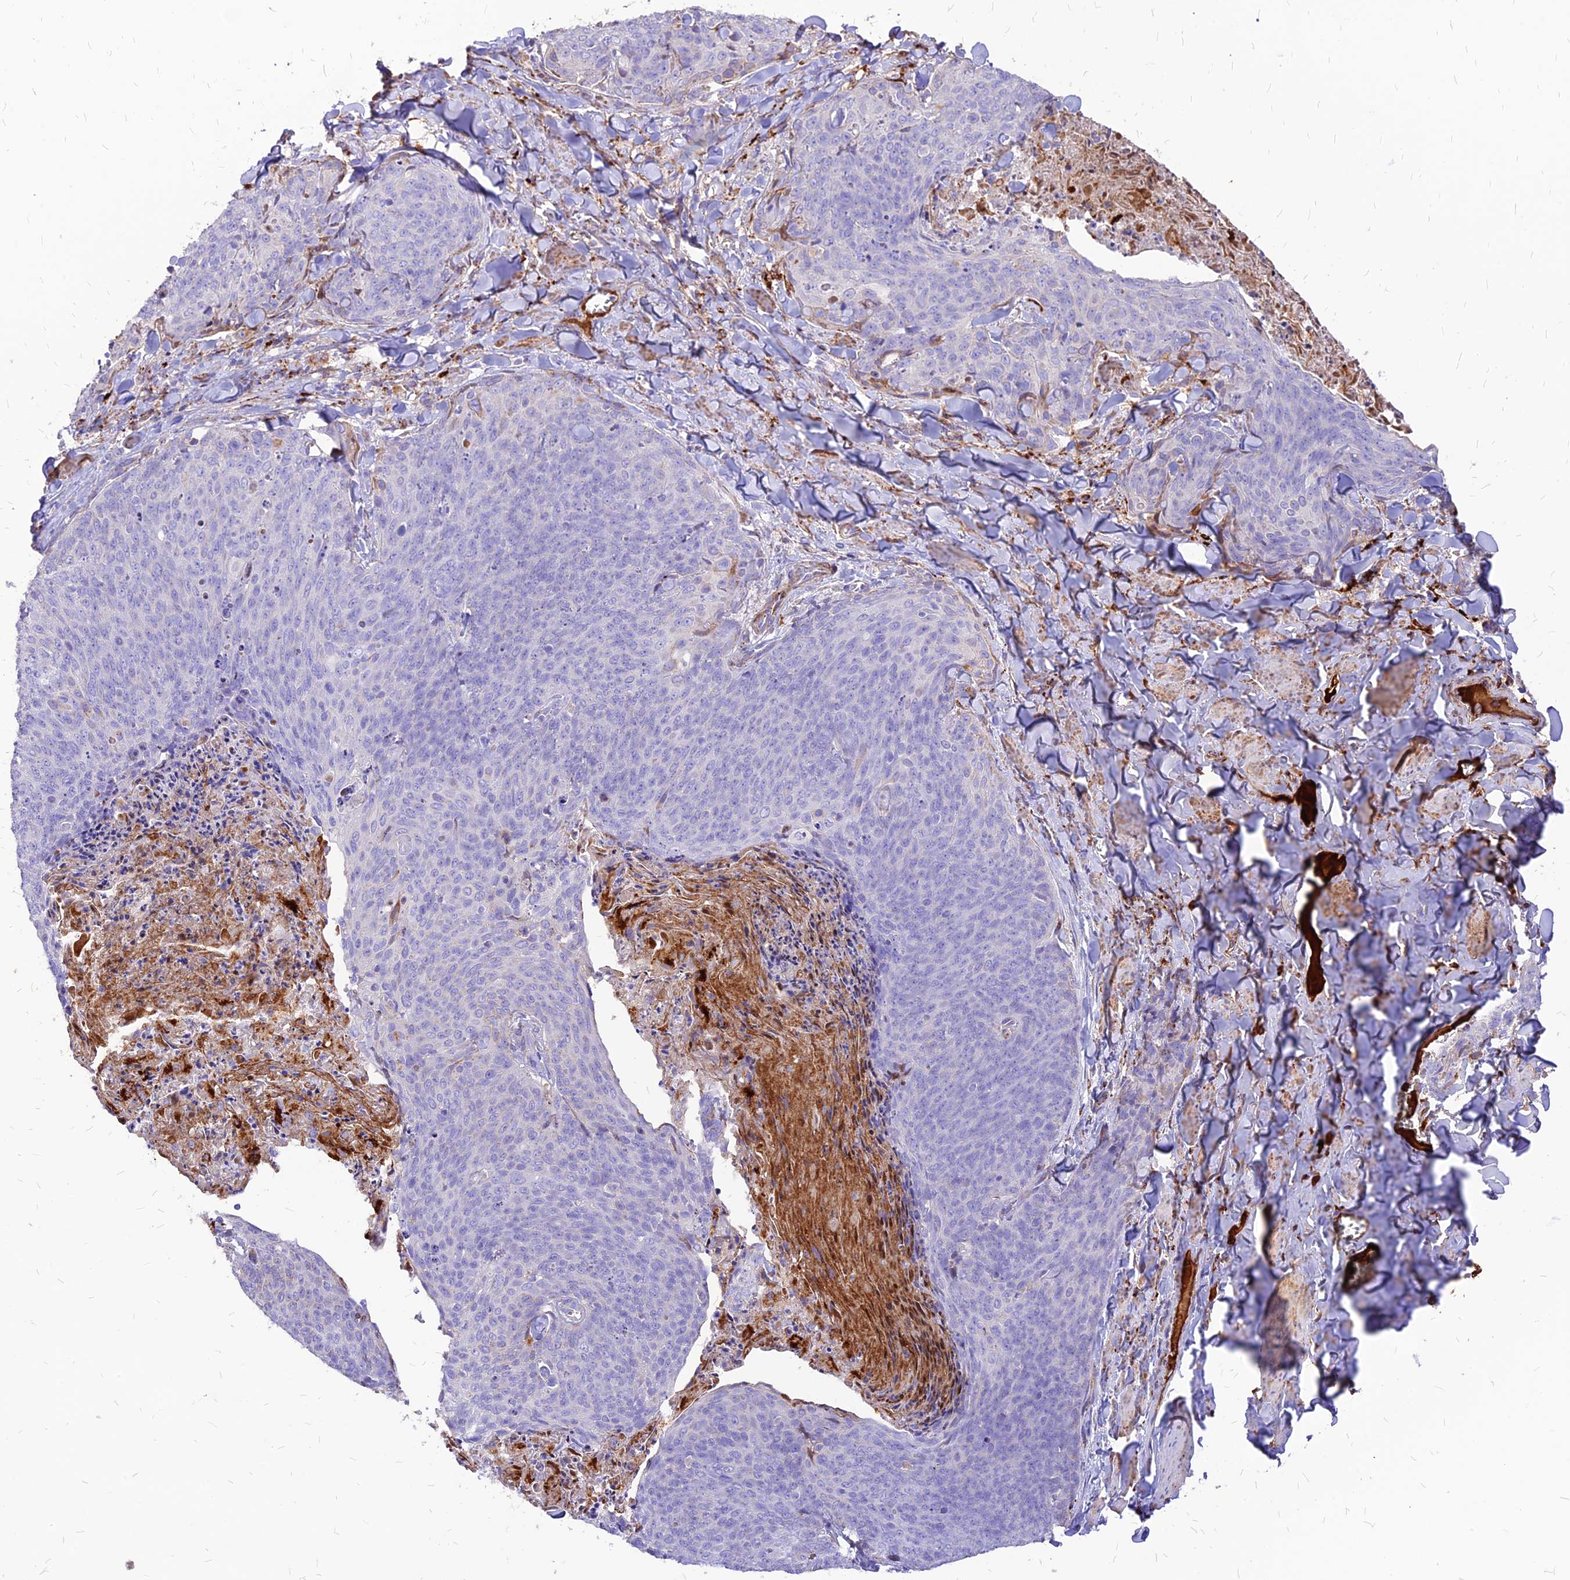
{"staining": {"intensity": "negative", "quantity": "none", "location": "none"}, "tissue": "skin cancer", "cell_type": "Tumor cells", "image_type": "cancer", "snomed": [{"axis": "morphology", "description": "Squamous cell carcinoma, NOS"}, {"axis": "topography", "description": "Skin"}, {"axis": "topography", "description": "Vulva"}], "caption": "IHC image of neoplastic tissue: skin cancer stained with DAB reveals no significant protein positivity in tumor cells.", "gene": "RIMOC1", "patient": {"sex": "female", "age": 85}}